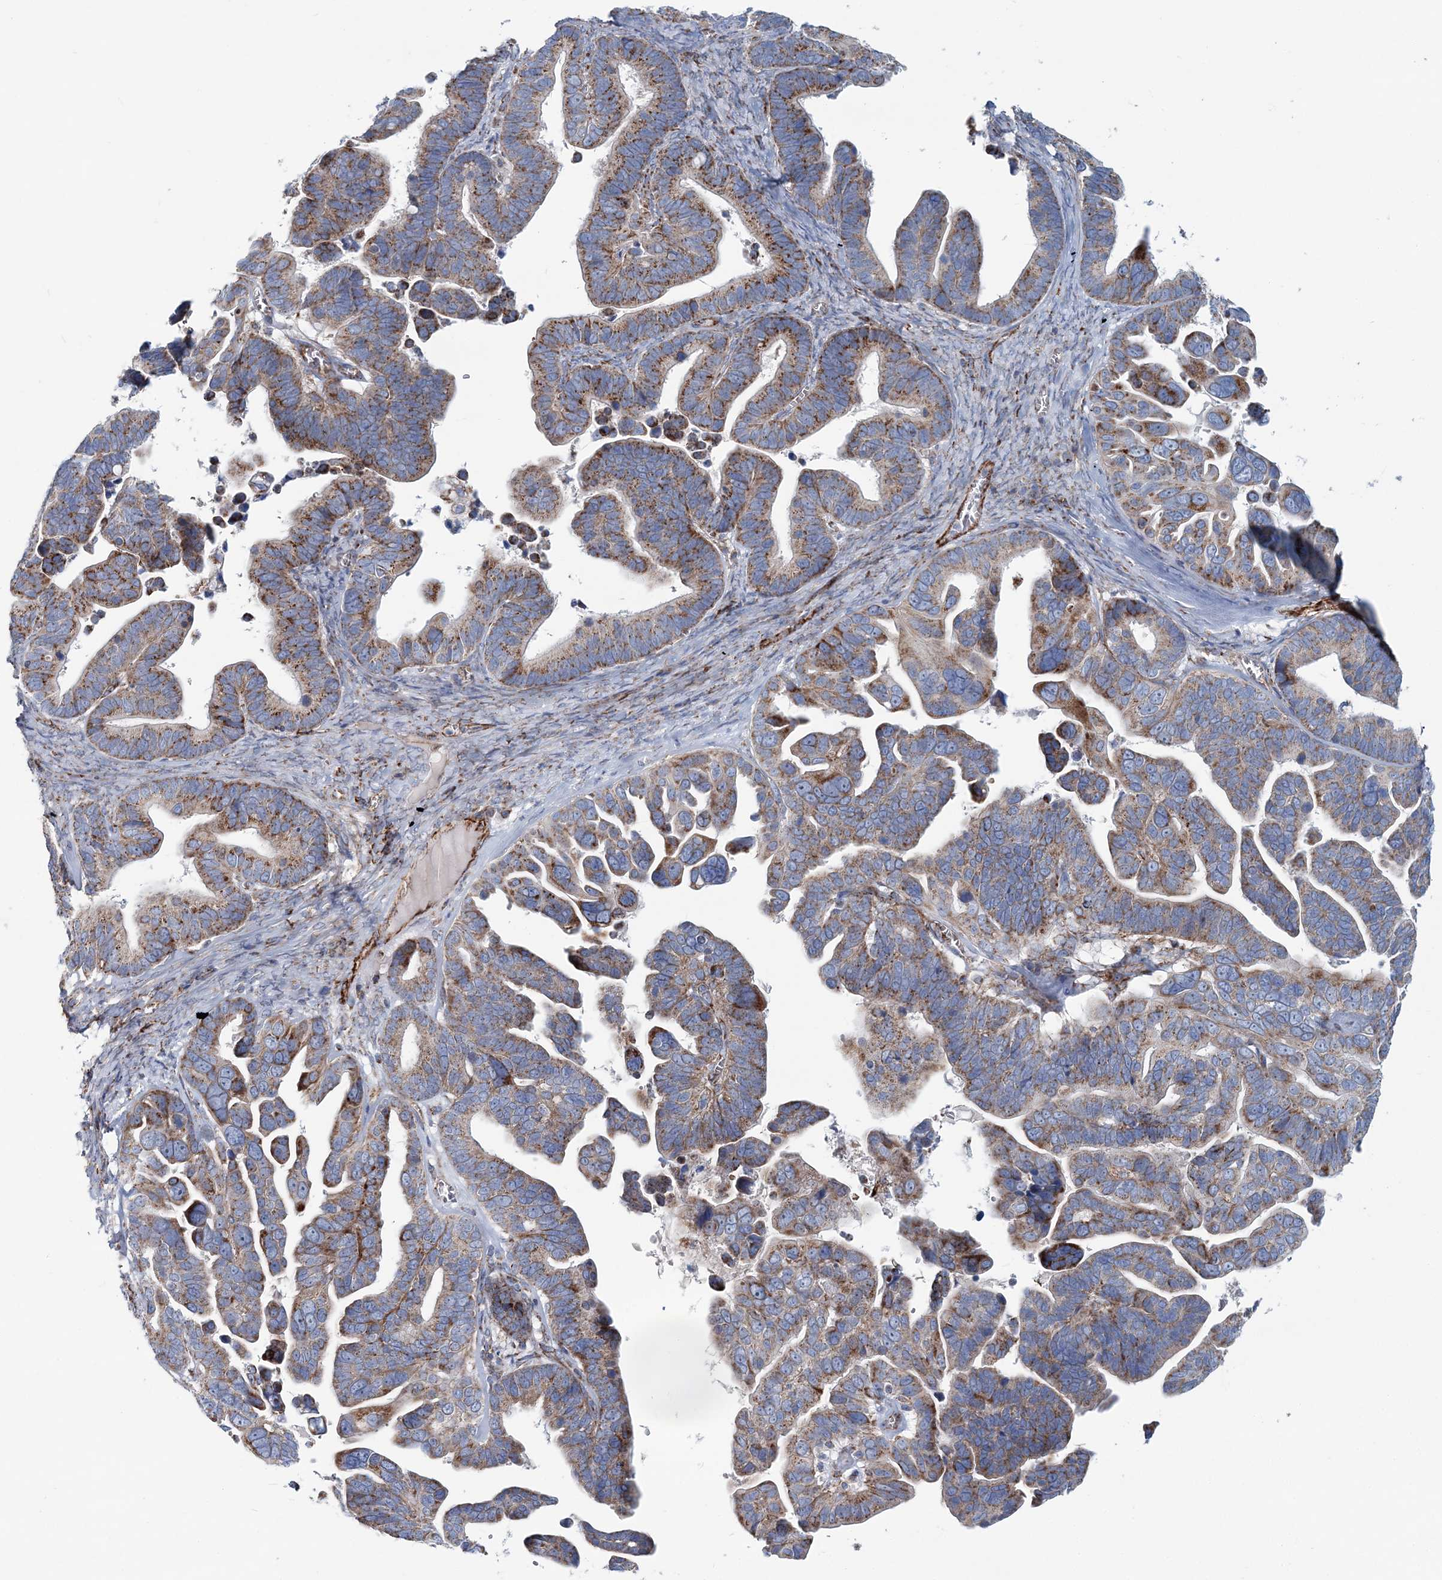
{"staining": {"intensity": "moderate", "quantity": ">75%", "location": "cytoplasmic/membranous"}, "tissue": "ovarian cancer", "cell_type": "Tumor cells", "image_type": "cancer", "snomed": [{"axis": "morphology", "description": "Cystadenocarcinoma, serous, NOS"}, {"axis": "topography", "description": "Ovary"}], "caption": "The image shows immunohistochemical staining of ovarian serous cystadenocarcinoma. There is moderate cytoplasmic/membranous positivity is seen in about >75% of tumor cells.", "gene": "ARHGAP6", "patient": {"sex": "female", "age": 56}}